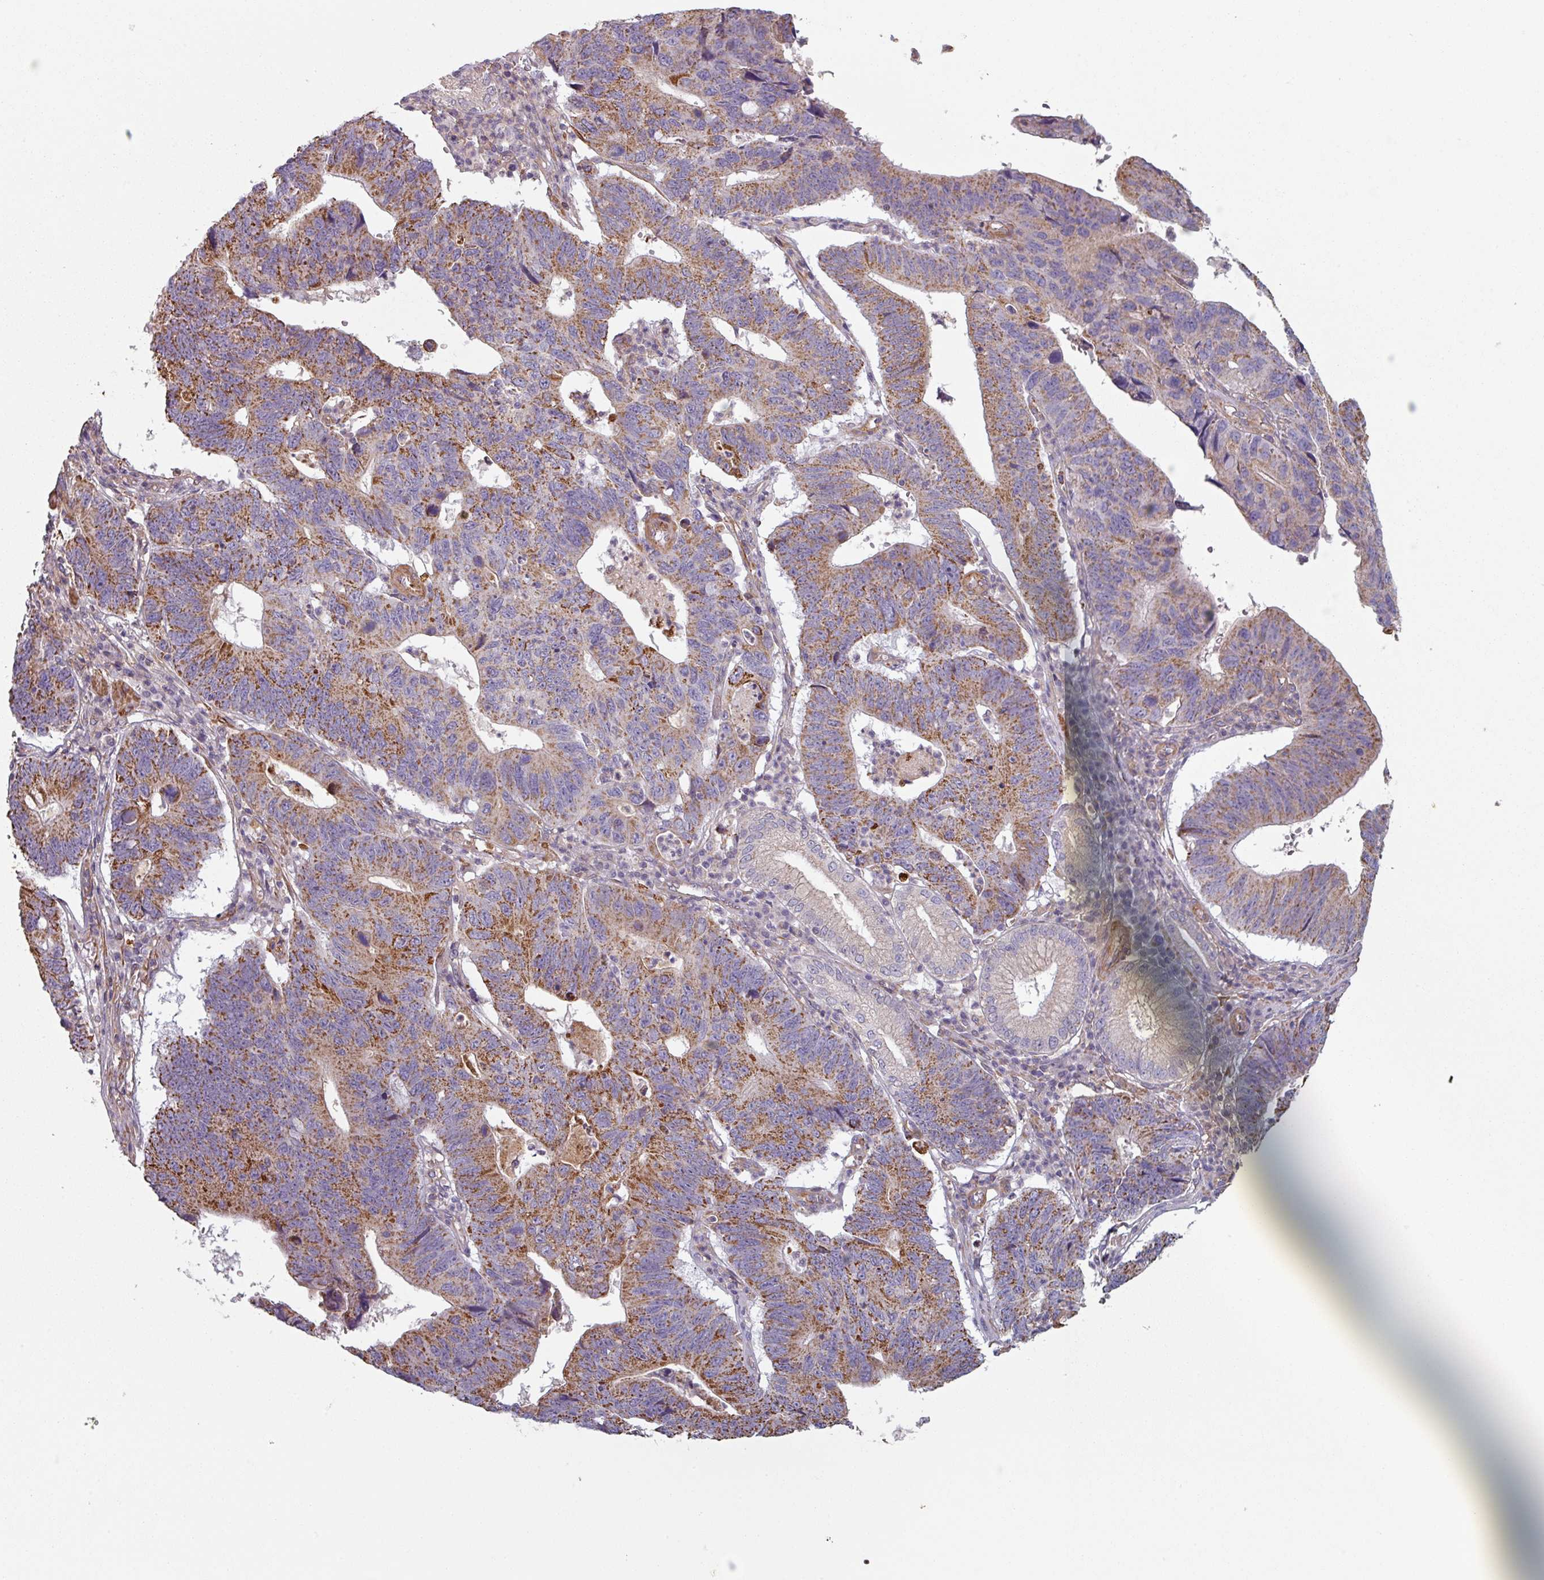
{"staining": {"intensity": "moderate", "quantity": "25%-75%", "location": "cytoplasmic/membranous"}, "tissue": "stomach cancer", "cell_type": "Tumor cells", "image_type": "cancer", "snomed": [{"axis": "morphology", "description": "Adenocarcinoma, NOS"}, {"axis": "topography", "description": "Stomach"}], "caption": "High-power microscopy captured an immunohistochemistry (IHC) photomicrograph of stomach adenocarcinoma, revealing moderate cytoplasmic/membranous positivity in approximately 25%-75% of tumor cells.", "gene": "GSTA4", "patient": {"sex": "male", "age": 59}}